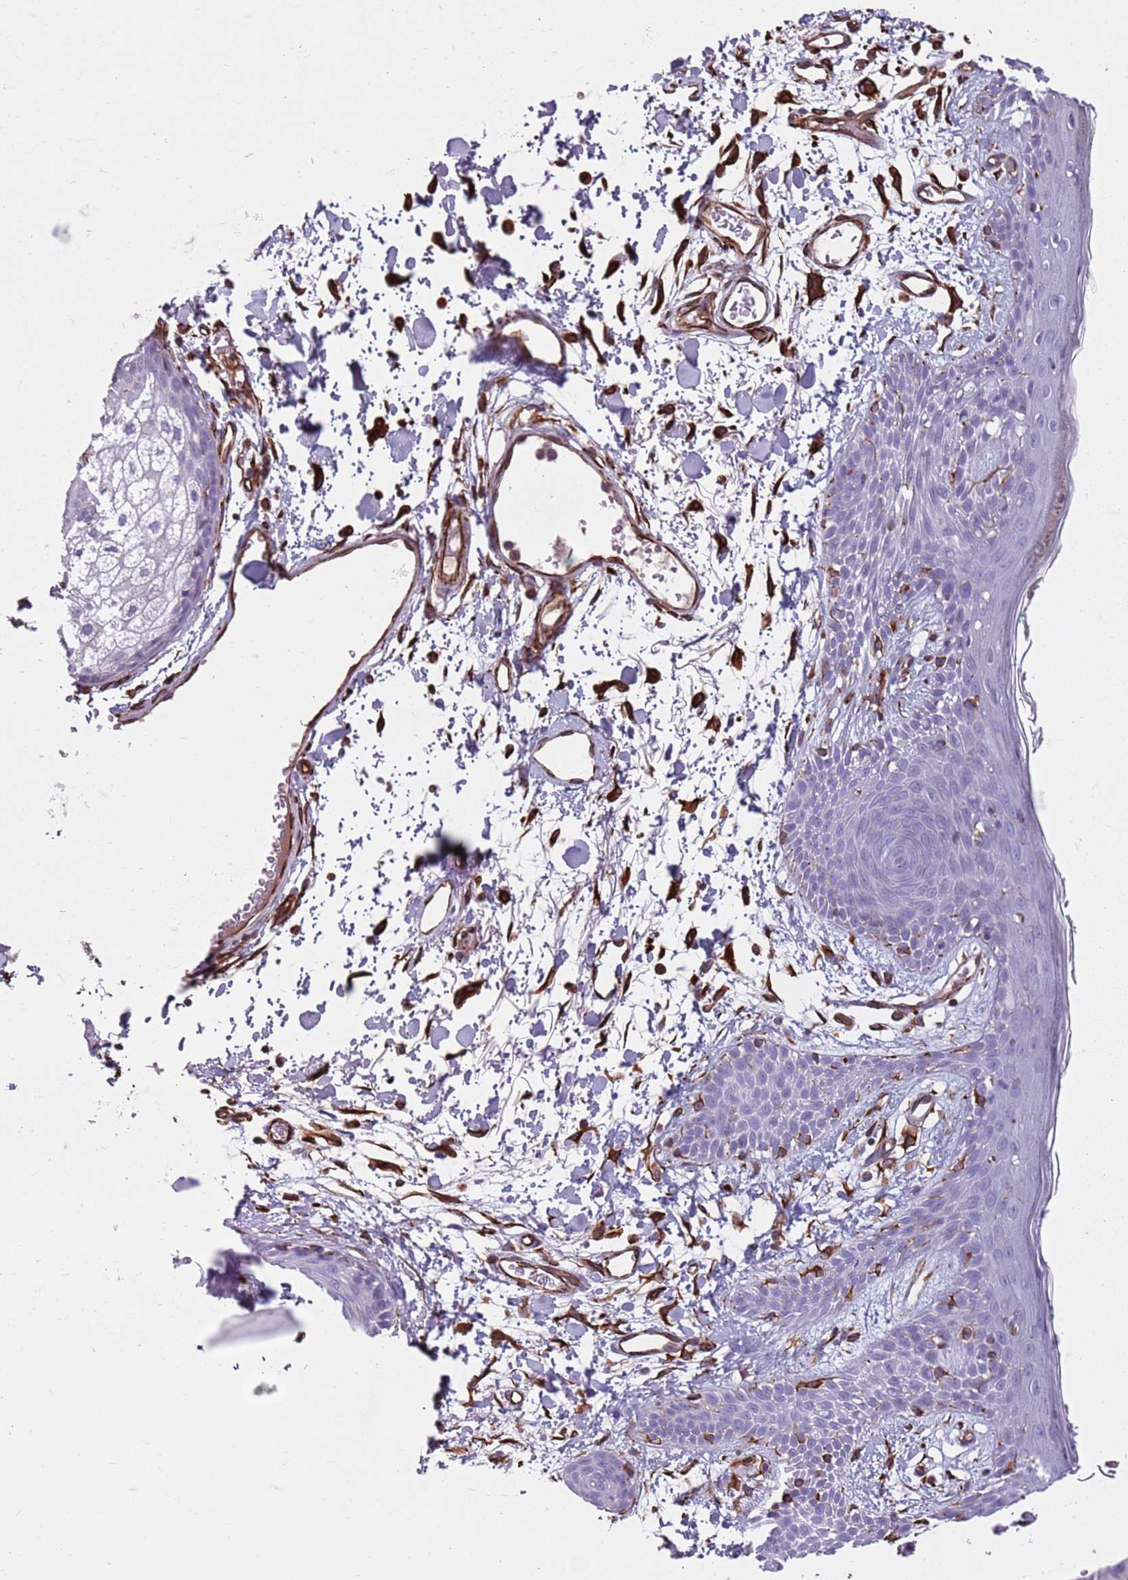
{"staining": {"intensity": "strong", "quantity": ">75%", "location": "cytoplasmic/membranous"}, "tissue": "skin", "cell_type": "Fibroblasts", "image_type": "normal", "snomed": [{"axis": "morphology", "description": "Normal tissue, NOS"}, {"axis": "topography", "description": "Skin"}], "caption": "The photomicrograph shows staining of normal skin, revealing strong cytoplasmic/membranous protein positivity (brown color) within fibroblasts.", "gene": "TAS2R38", "patient": {"sex": "male", "age": 79}}